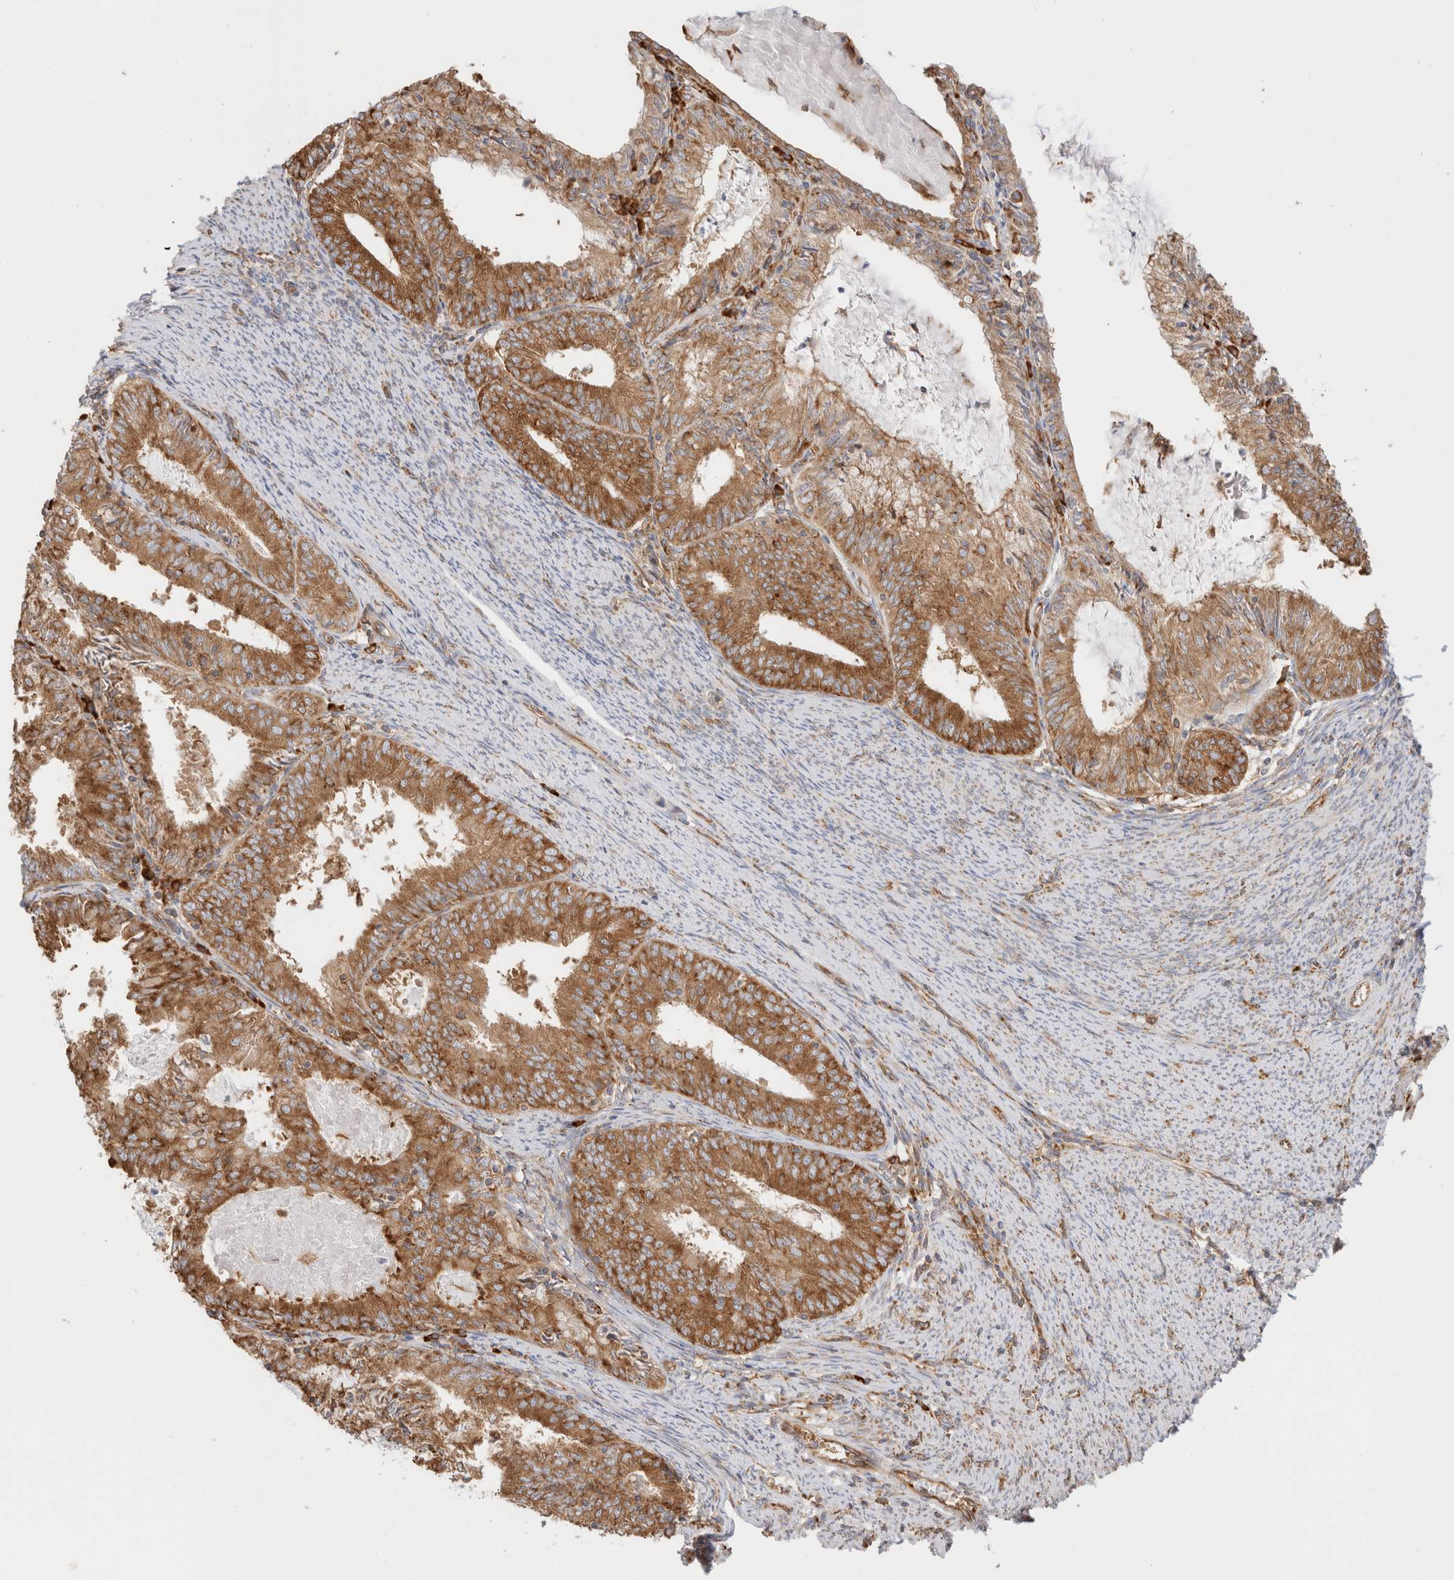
{"staining": {"intensity": "strong", "quantity": ">75%", "location": "cytoplasmic/membranous"}, "tissue": "endometrial cancer", "cell_type": "Tumor cells", "image_type": "cancer", "snomed": [{"axis": "morphology", "description": "Adenocarcinoma, NOS"}, {"axis": "topography", "description": "Endometrium"}], "caption": "Human endometrial adenocarcinoma stained with a protein marker displays strong staining in tumor cells.", "gene": "ZC2HC1A", "patient": {"sex": "female", "age": 57}}